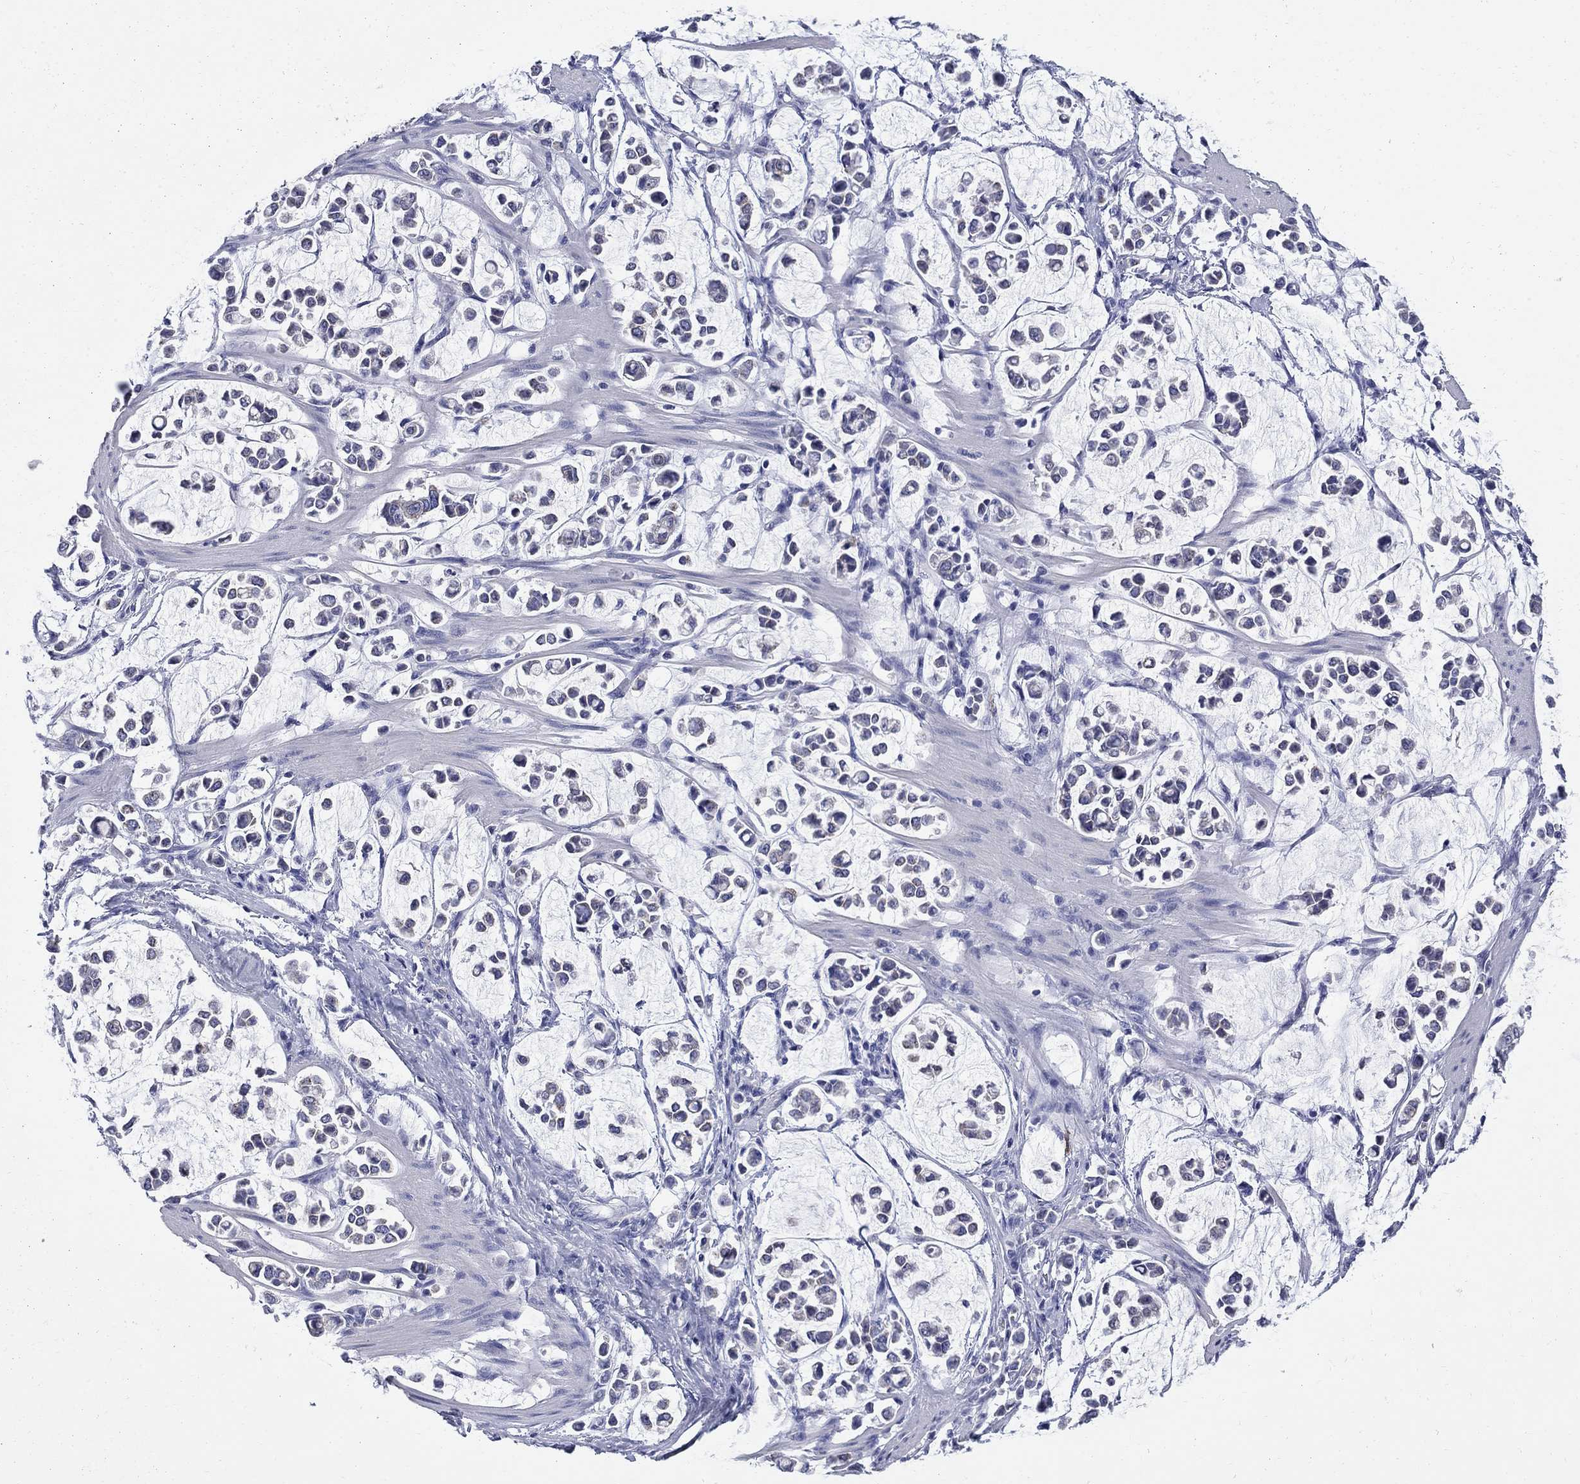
{"staining": {"intensity": "negative", "quantity": "none", "location": "none"}, "tissue": "stomach cancer", "cell_type": "Tumor cells", "image_type": "cancer", "snomed": [{"axis": "morphology", "description": "Adenocarcinoma, NOS"}, {"axis": "topography", "description": "Stomach"}], "caption": "Protein analysis of adenocarcinoma (stomach) shows no significant staining in tumor cells.", "gene": "SERPINB2", "patient": {"sex": "male", "age": 82}}